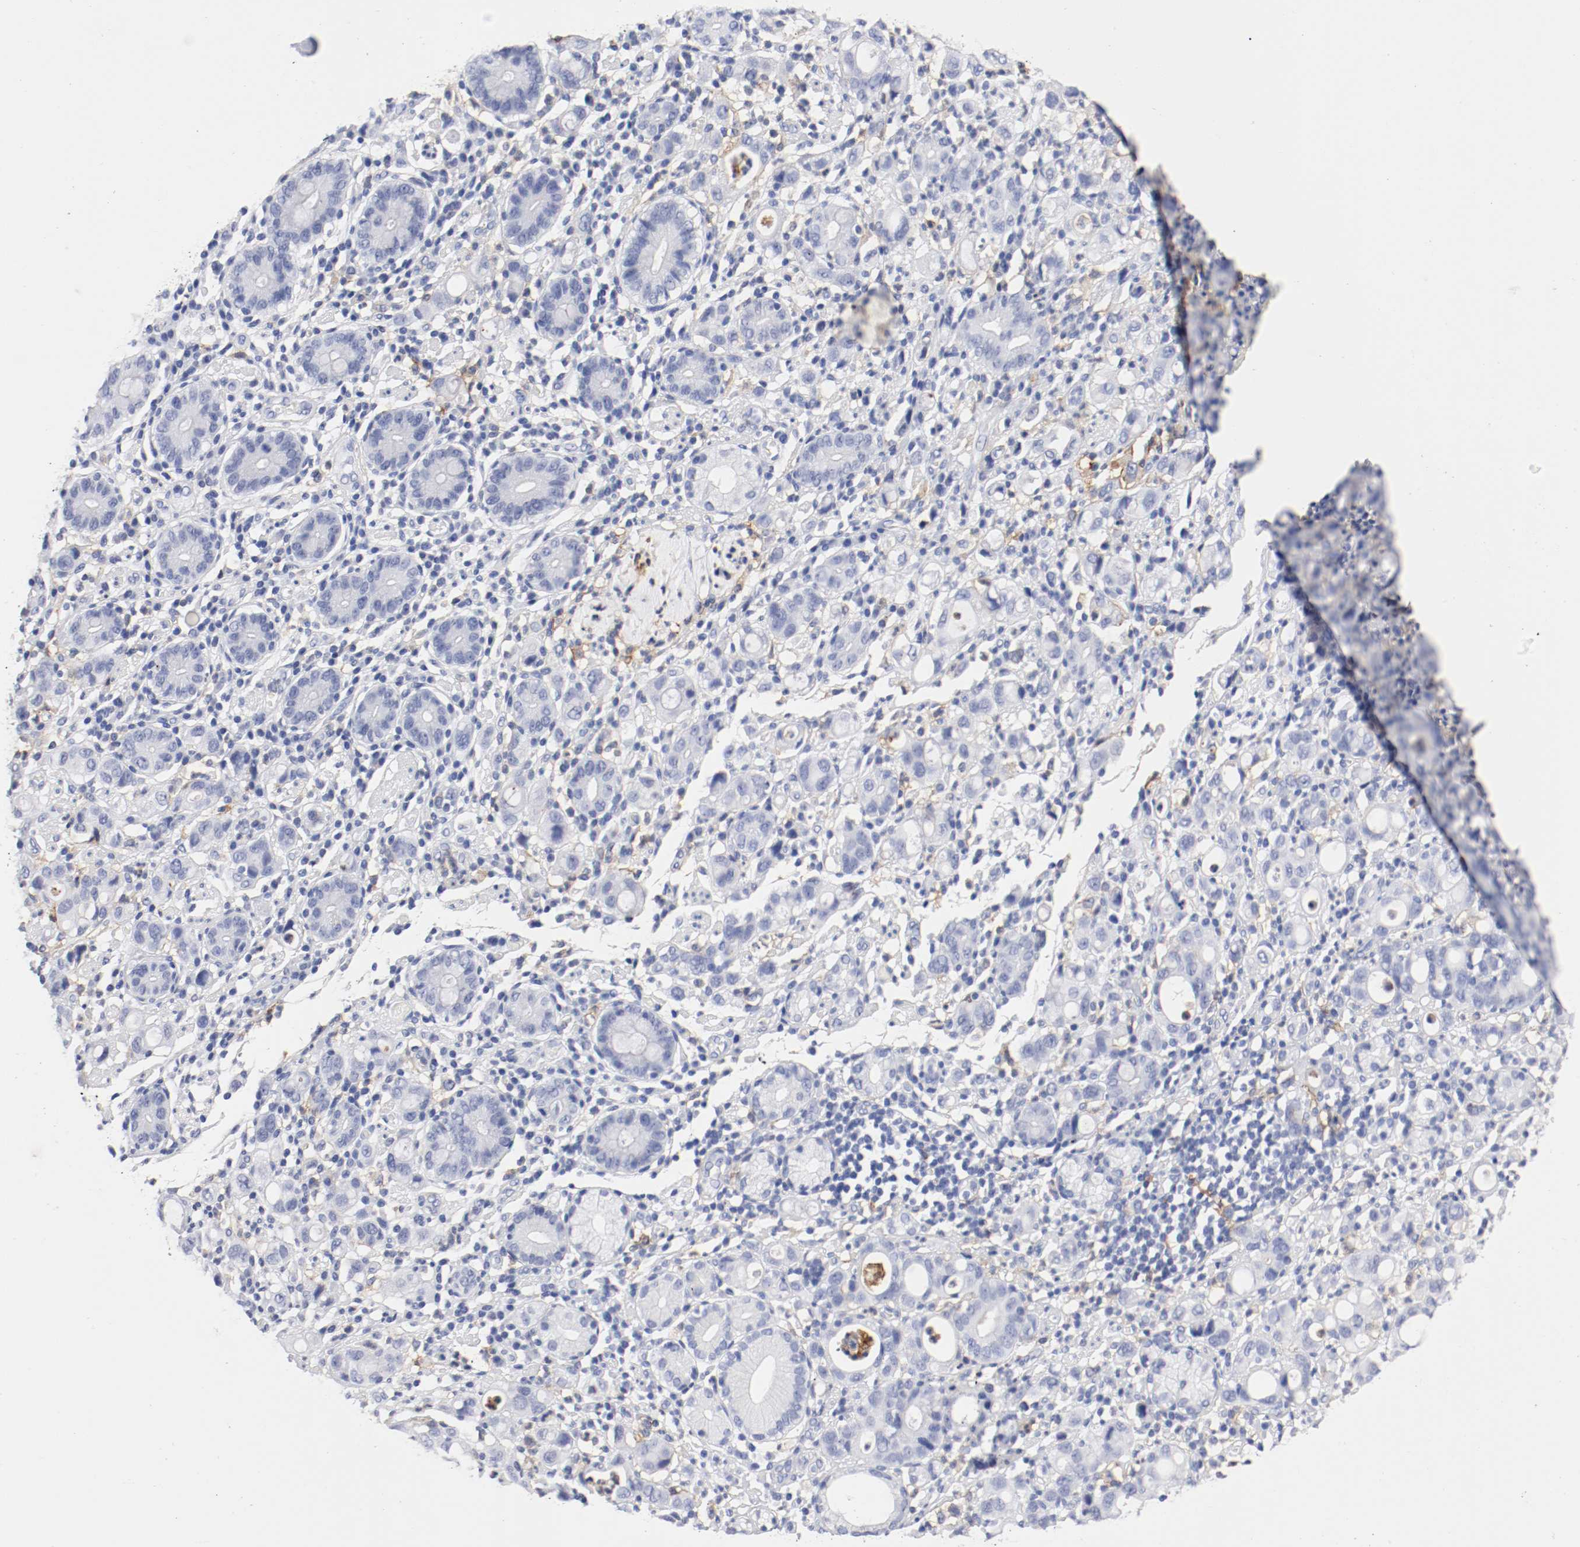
{"staining": {"intensity": "negative", "quantity": "none", "location": "none"}, "tissue": "stomach cancer", "cell_type": "Tumor cells", "image_type": "cancer", "snomed": [{"axis": "morphology", "description": "Adenocarcinoma, NOS"}, {"axis": "topography", "description": "Stomach"}], "caption": "This image is of stomach cancer stained with IHC to label a protein in brown with the nuclei are counter-stained blue. There is no positivity in tumor cells. (DAB (3,3'-diaminobenzidine) IHC, high magnification).", "gene": "ITGAX", "patient": {"sex": "female", "age": 75}}